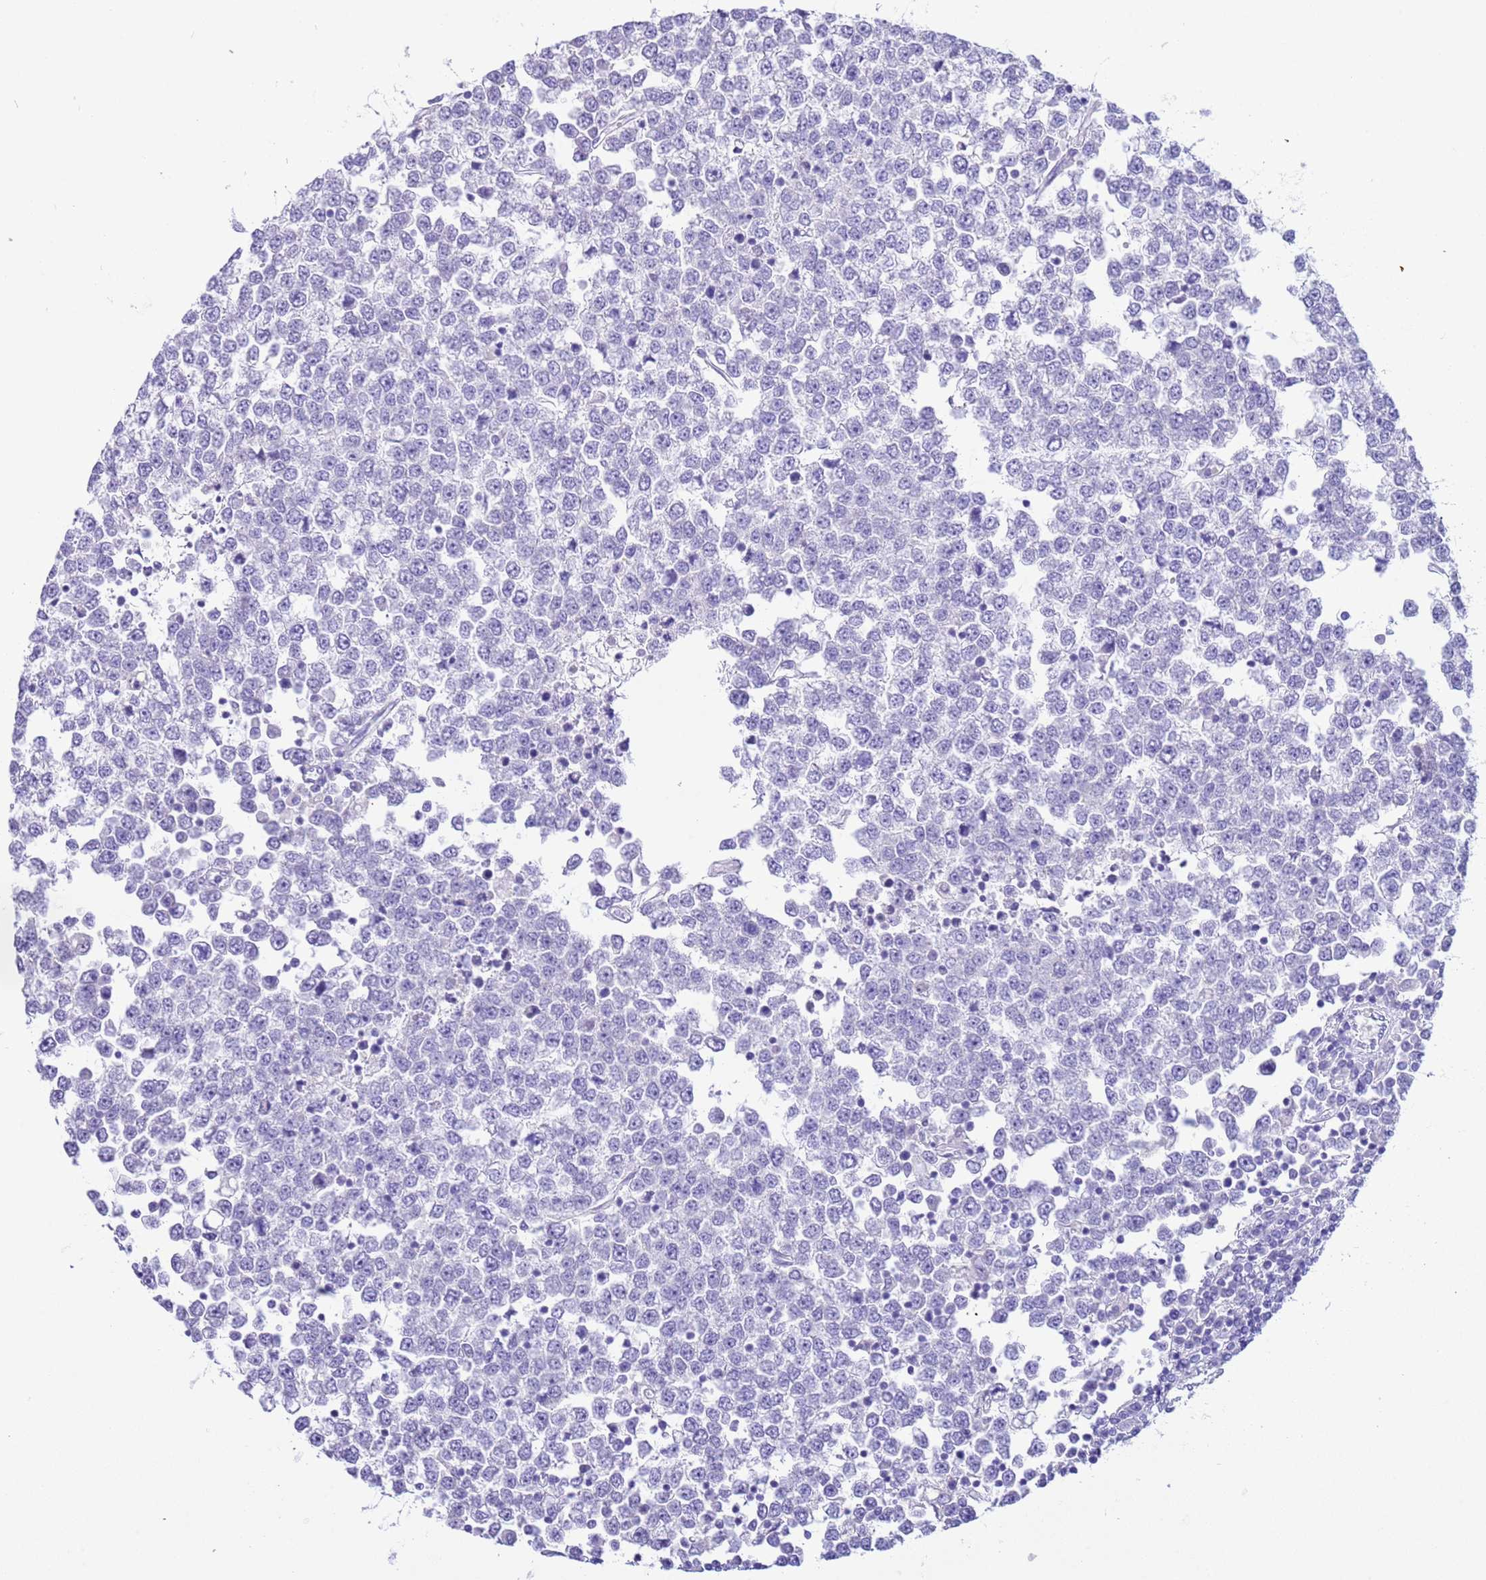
{"staining": {"intensity": "negative", "quantity": "none", "location": "none"}, "tissue": "testis cancer", "cell_type": "Tumor cells", "image_type": "cancer", "snomed": [{"axis": "morphology", "description": "Seminoma, NOS"}, {"axis": "topography", "description": "Testis"}], "caption": "Immunohistochemistry photomicrograph of neoplastic tissue: human seminoma (testis) stained with DAB (3,3'-diaminobenzidine) demonstrates no significant protein expression in tumor cells.", "gene": "CPB1", "patient": {"sex": "male", "age": 65}}